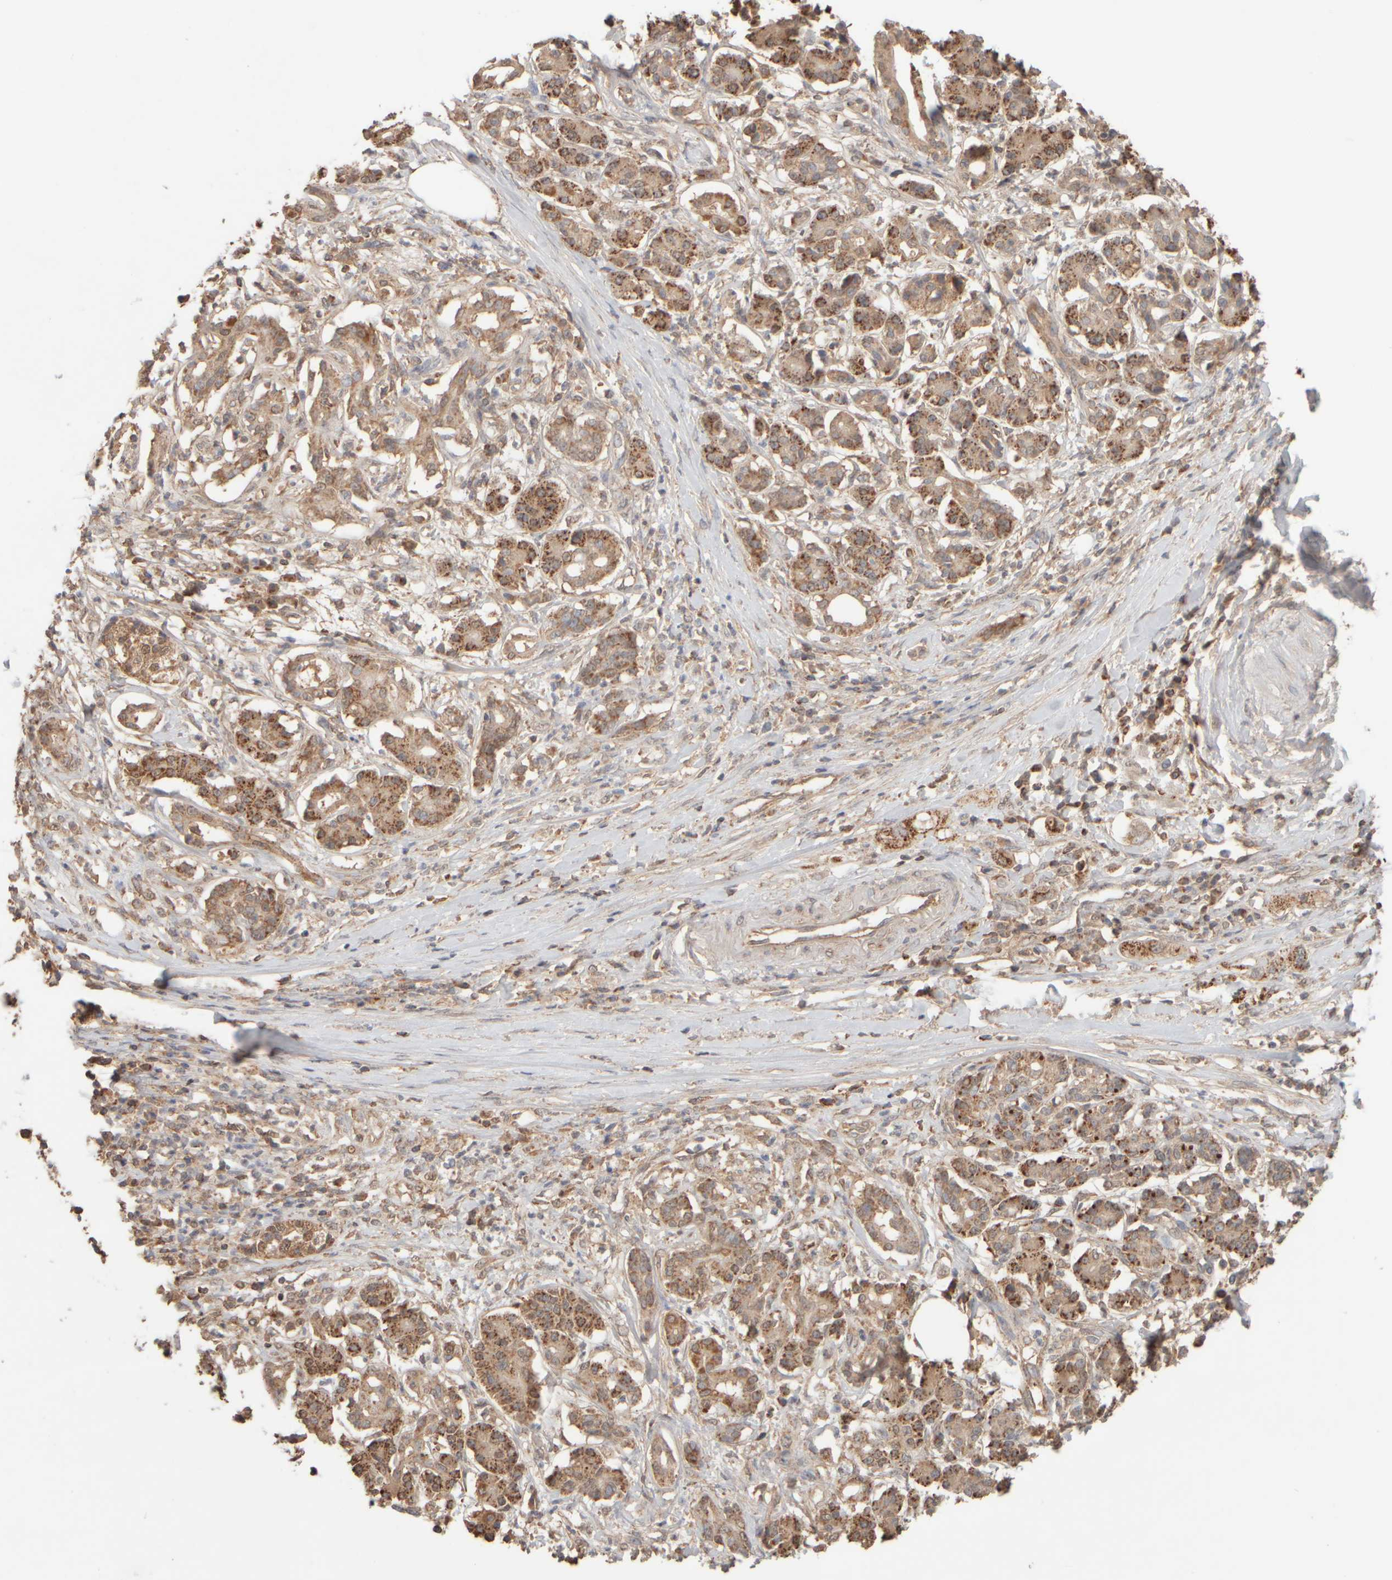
{"staining": {"intensity": "strong", "quantity": ">75%", "location": "cytoplasmic/membranous"}, "tissue": "pancreatic cancer", "cell_type": "Tumor cells", "image_type": "cancer", "snomed": [{"axis": "morphology", "description": "Adenocarcinoma, NOS"}, {"axis": "topography", "description": "Pancreas"}], "caption": "IHC histopathology image of neoplastic tissue: human adenocarcinoma (pancreatic) stained using immunohistochemistry (IHC) displays high levels of strong protein expression localized specifically in the cytoplasmic/membranous of tumor cells, appearing as a cytoplasmic/membranous brown color.", "gene": "EIF2B3", "patient": {"sex": "female", "age": 56}}